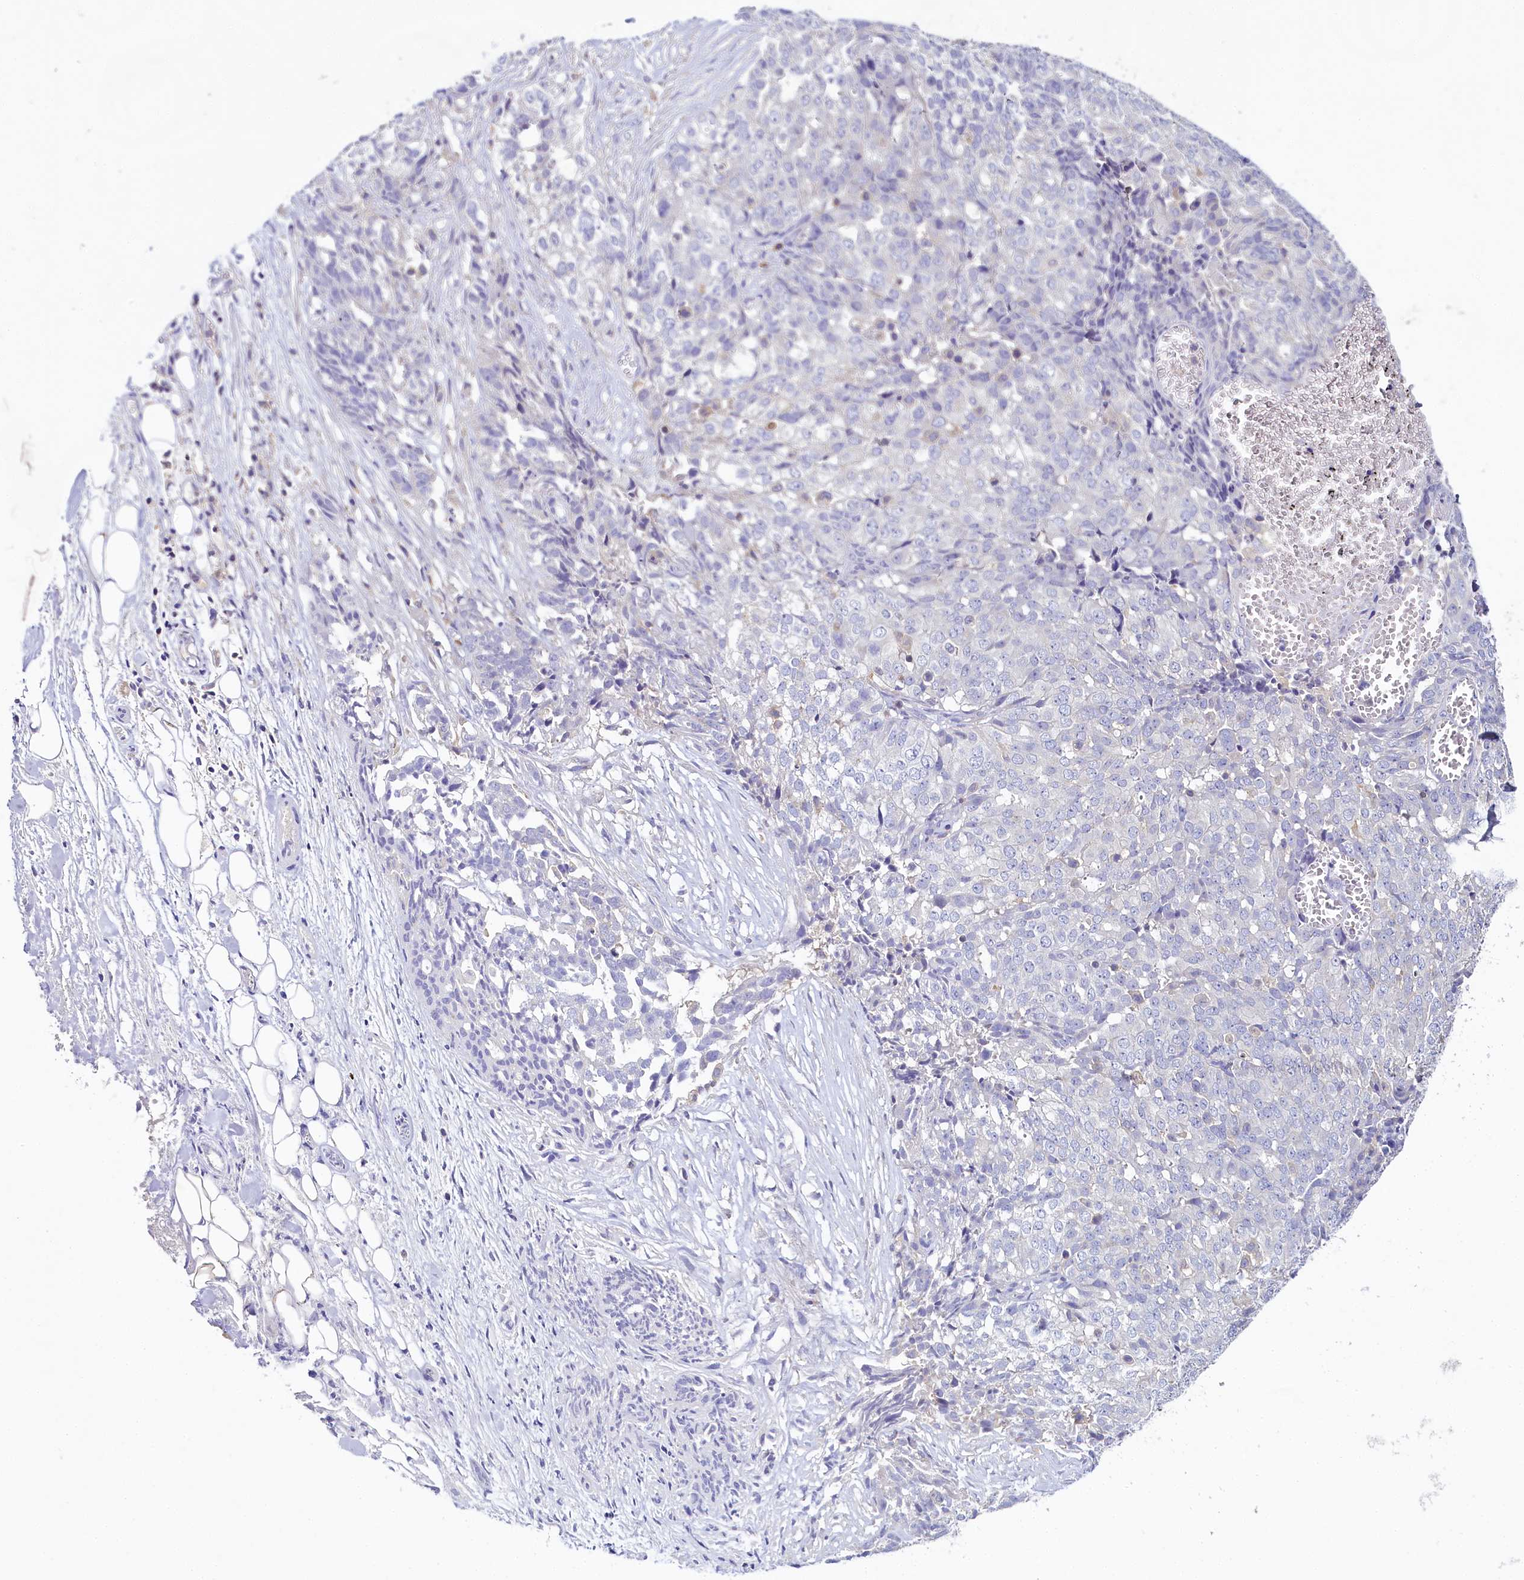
{"staining": {"intensity": "negative", "quantity": "none", "location": "none"}, "tissue": "ovarian cancer", "cell_type": "Tumor cells", "image_type": "cancer", "snomed": [{"axis": "morphology", "description": "Cystadenocarcinoma, serous, NOS"}, {"axis": "topography", "description": "Soft tissue"}, {"axis": "topography", "description": "Ovary"}], "caption": "High magnification brightfield microscopy of serous cystadenocarcinoma (ovarian) stained with DAB (brown) and counterstained with hematoxylin (blue): tumor cells show no significant positivity.", "gene": "FGFR2", "patient": {"sex": "female", "age": 57}}